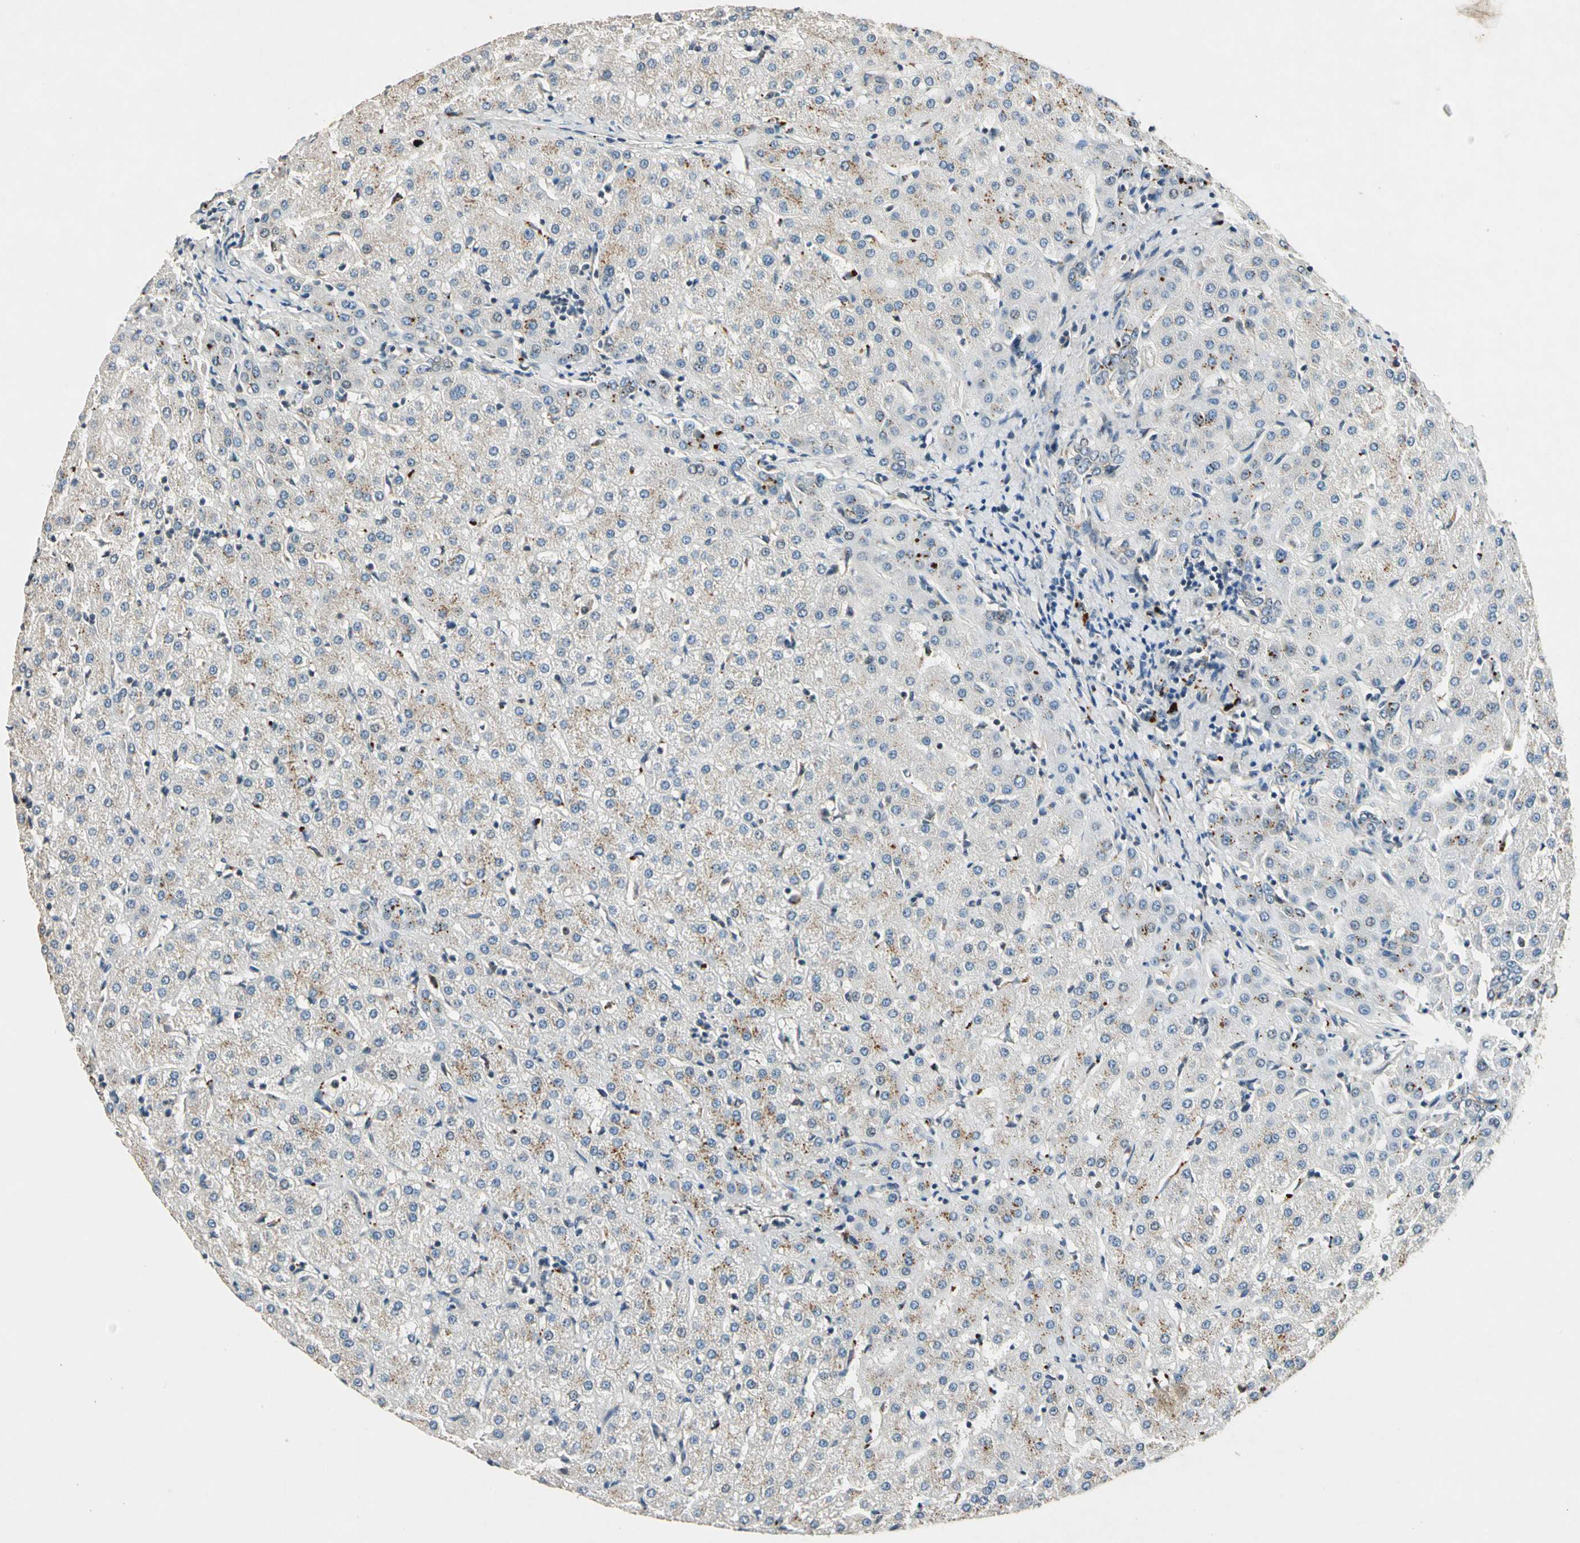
{"staining": {"intensity": "negative", "quantity": "none", "location": "none"}, "tissue": "liver", "cell_type": "Cholangiocytes", "image_type": "normal", "snomed": [{"axis": "morphology", "description": "Normal tissue, NOS"}, {"axis": "topography", "description": "Liver"}], "caption": "Cholangiocytes show no significant expression in unremarkable liver.", "gene": "ROCK2", "patient": {"sex": "female", "age": 27}}